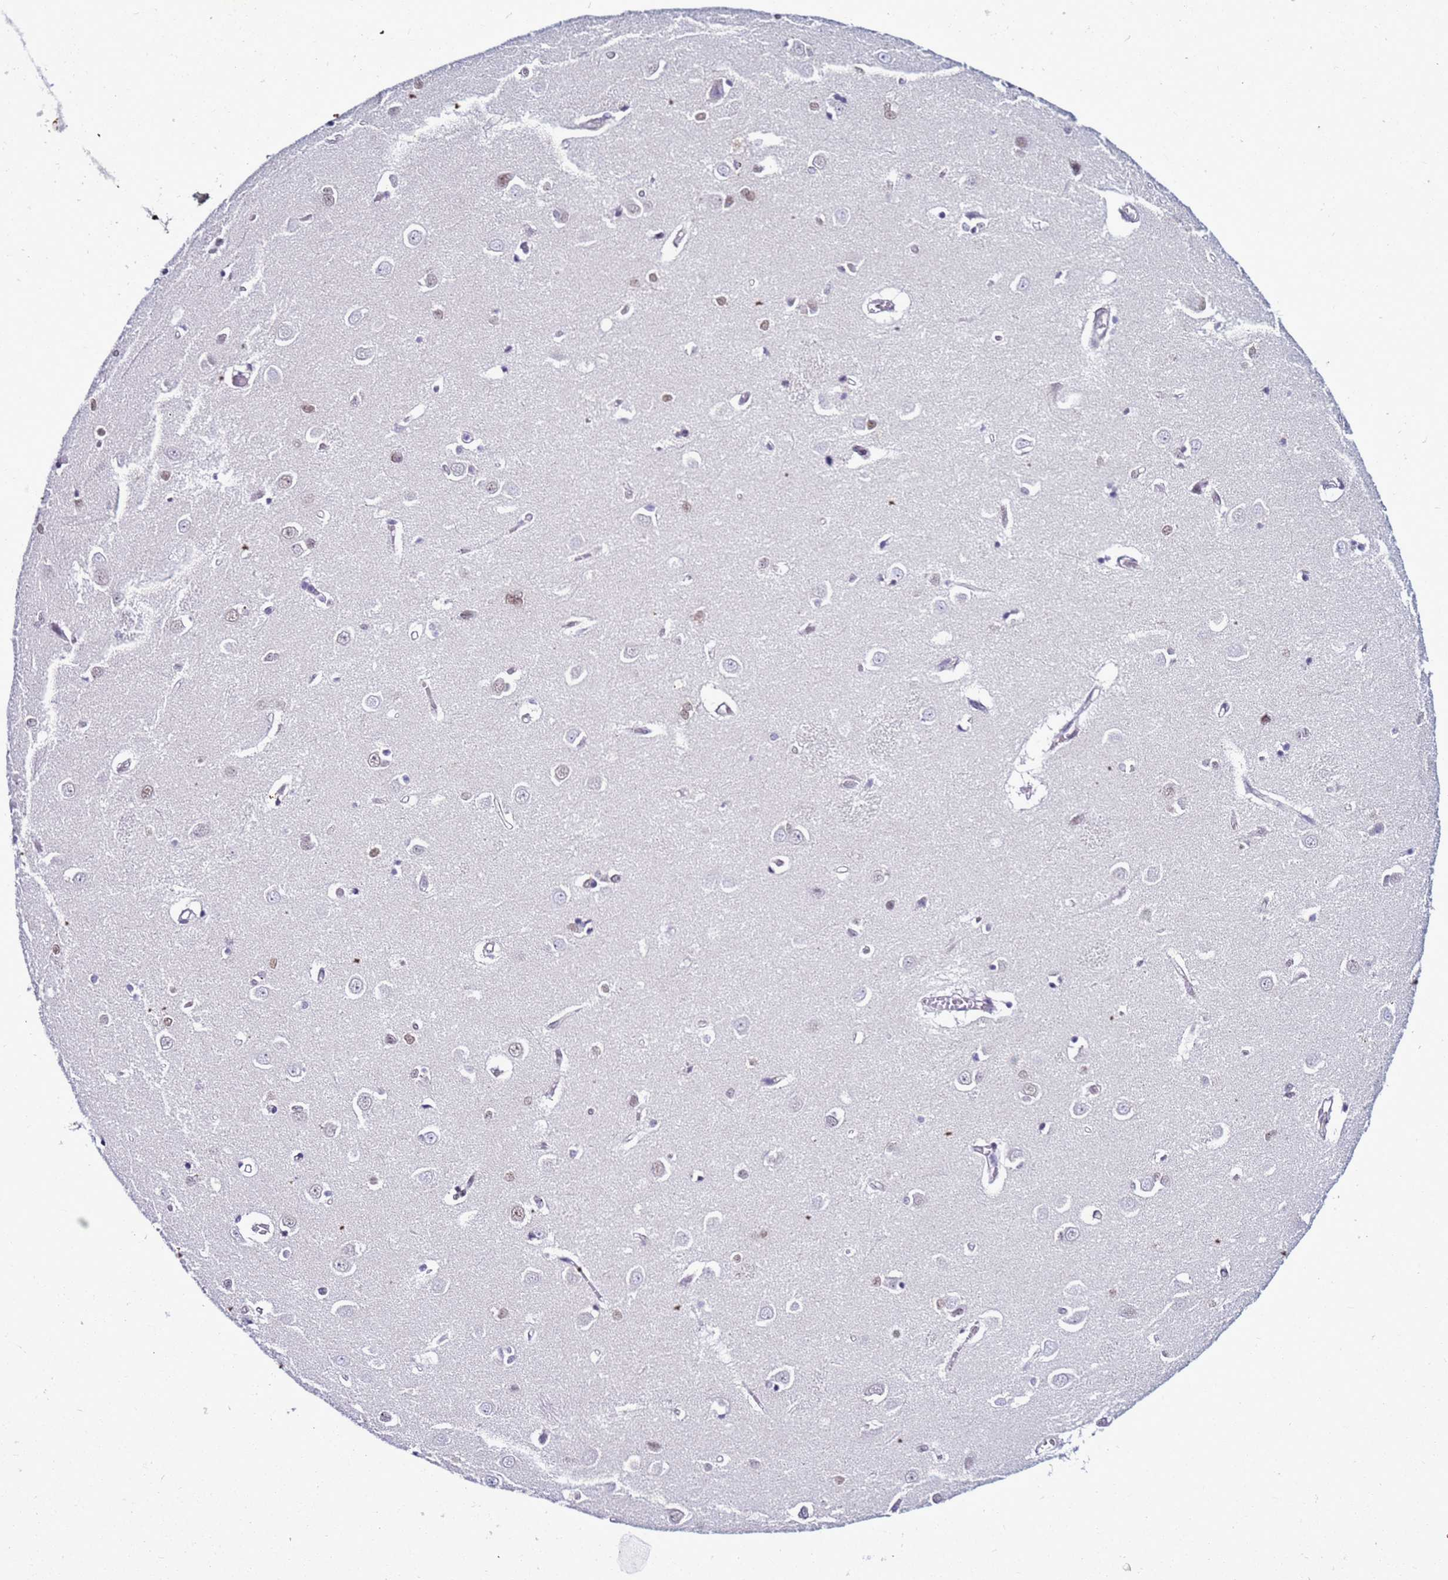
{"staining": {"intensity": "negative", "quantity": "none", "location": "none"}, "tissue": "caudate", "cell_type": "Glial cells", "image_type": "normal", "snomed": [{"axis": "morphology", "description": "Normal tissue, NOS"}, {"axis": "topography", "description": "Lateral ventricle wall"}], "caption": "This image is of benign caudate stained with immunohistochemistry (IHC) to label a protein in brown with the nuclei are counter-stained blue. There is no expression in glial cells.", "gene": "LRRC10B", "patient": {"sex": "male", "age": 37}}